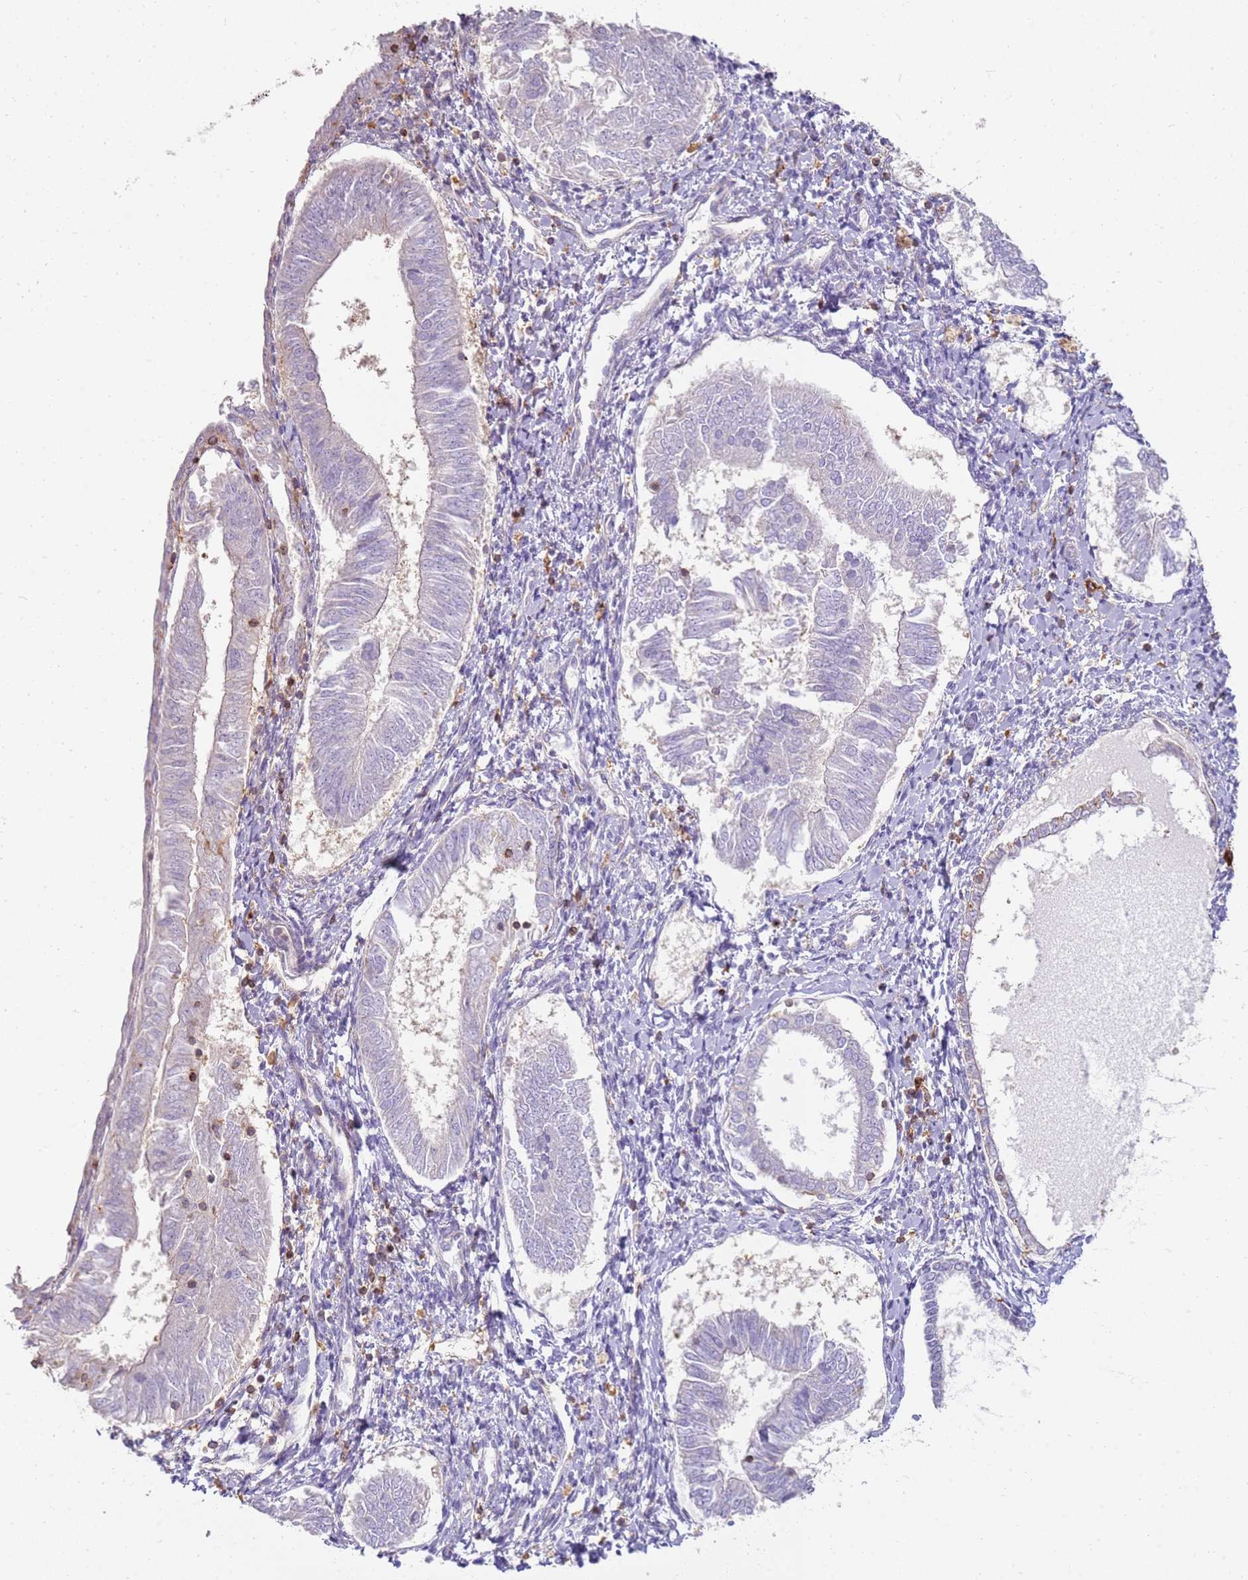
{"staining": {"intensity": "negative", "quantity": "none", "location": "none"}, "tissue": "endometrial cancer", "cell_type": "Tumor cells", "image_type": "cancer", "snomed": [{"axis": "morphology", "description": "Adenocarcinoma, NOS"}, {"axis": "topography", "description": "Endometrium"}], "caption": "This is an immunohistochemistry image of endometrial cancer (adenocarcinoma). There is no positivity in tumor cells.", "gene": "FPR1", "patient": {"sex": "female", "age": 58}}